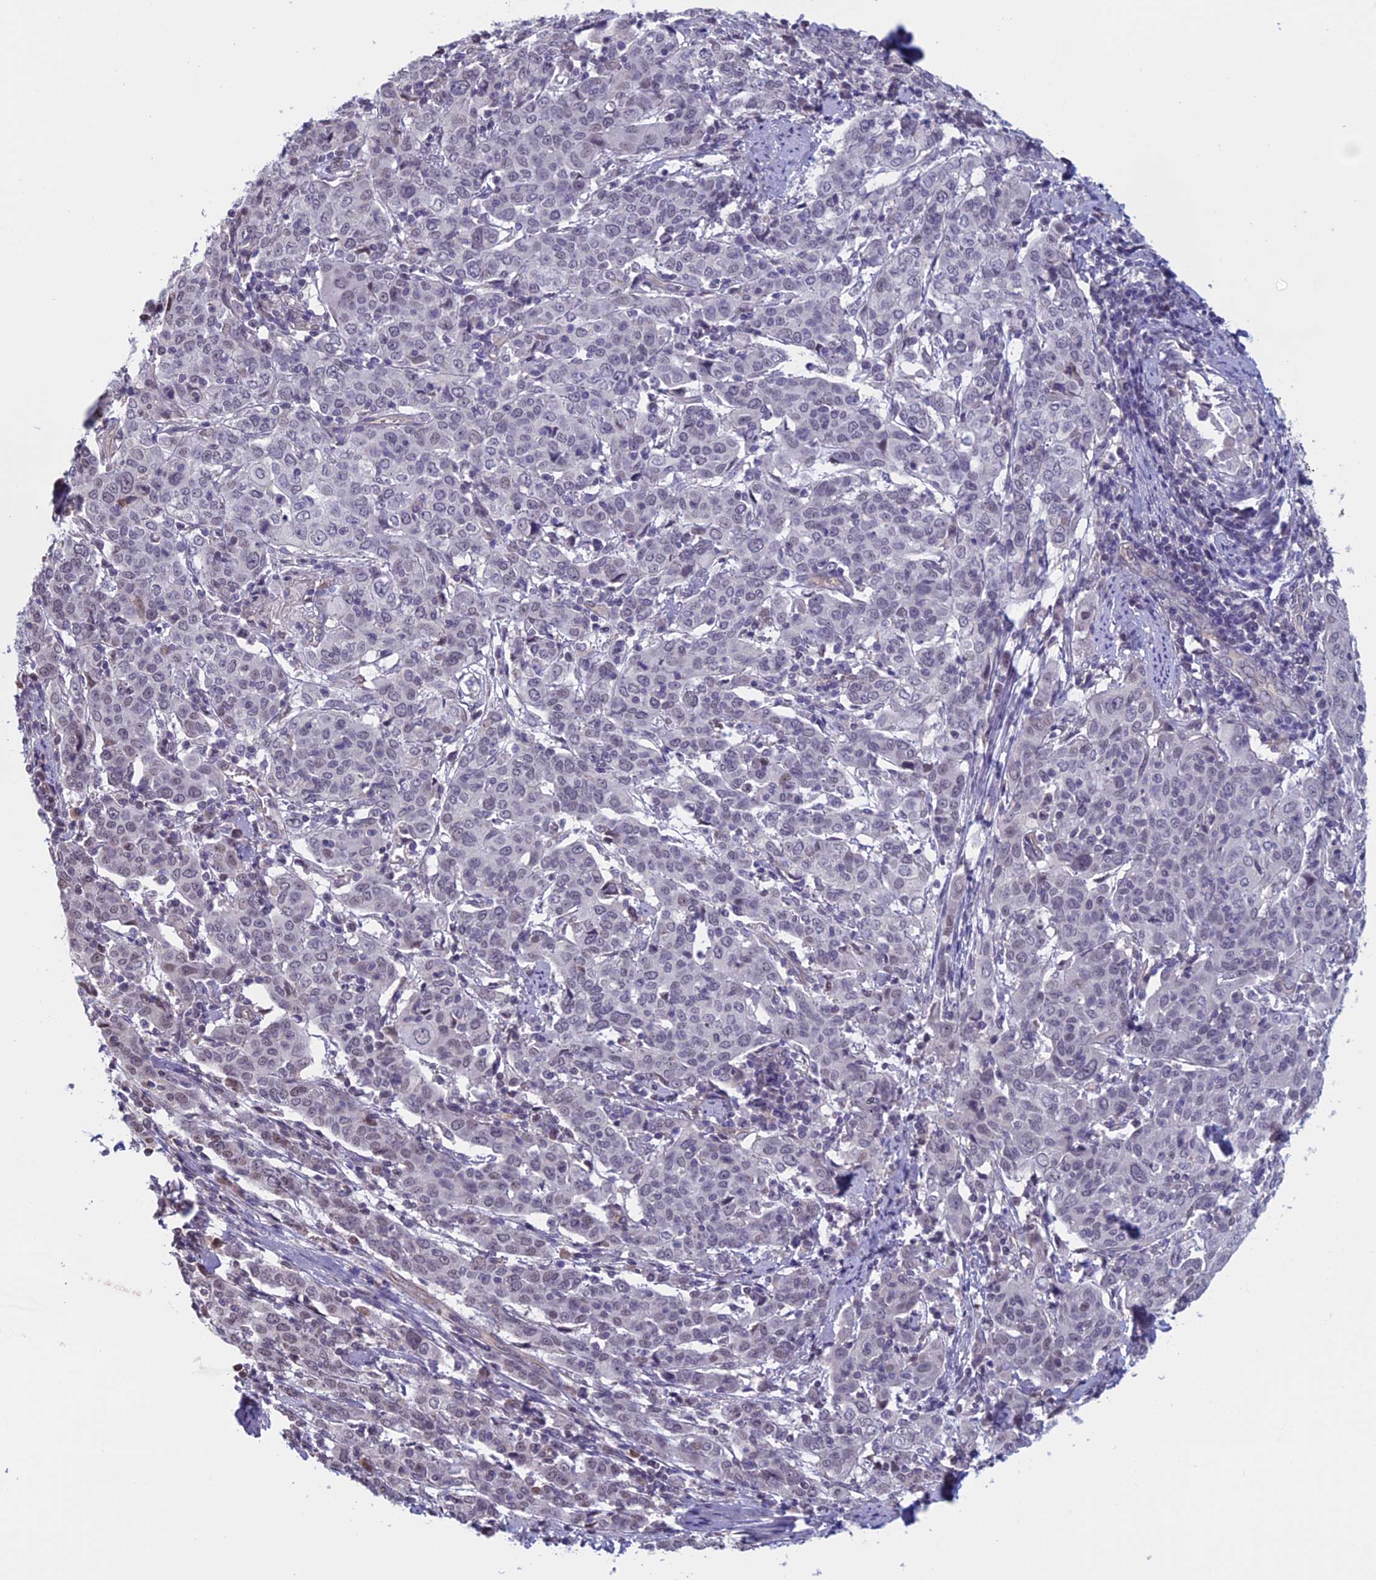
{"staining": {"intensity": "weak", "quantity": "25%-75%", "location": "nuclear"}, "tissue": "cervical cancer", "cell_type": "Tumor cells", "image_type": "cancer", "snomed": [{"axis": "morphology", "description": "Squamous cell carcinoma, NOS"}, {"axis": "topography", "description": "Cervix"}], "caption": "Cervical squamous cell carcinoma stained for a protein reveals weak nuclear positivity in tumor cells.", "gene": "SLC1A6", "patient": {"sex": "female", "age": 67}}